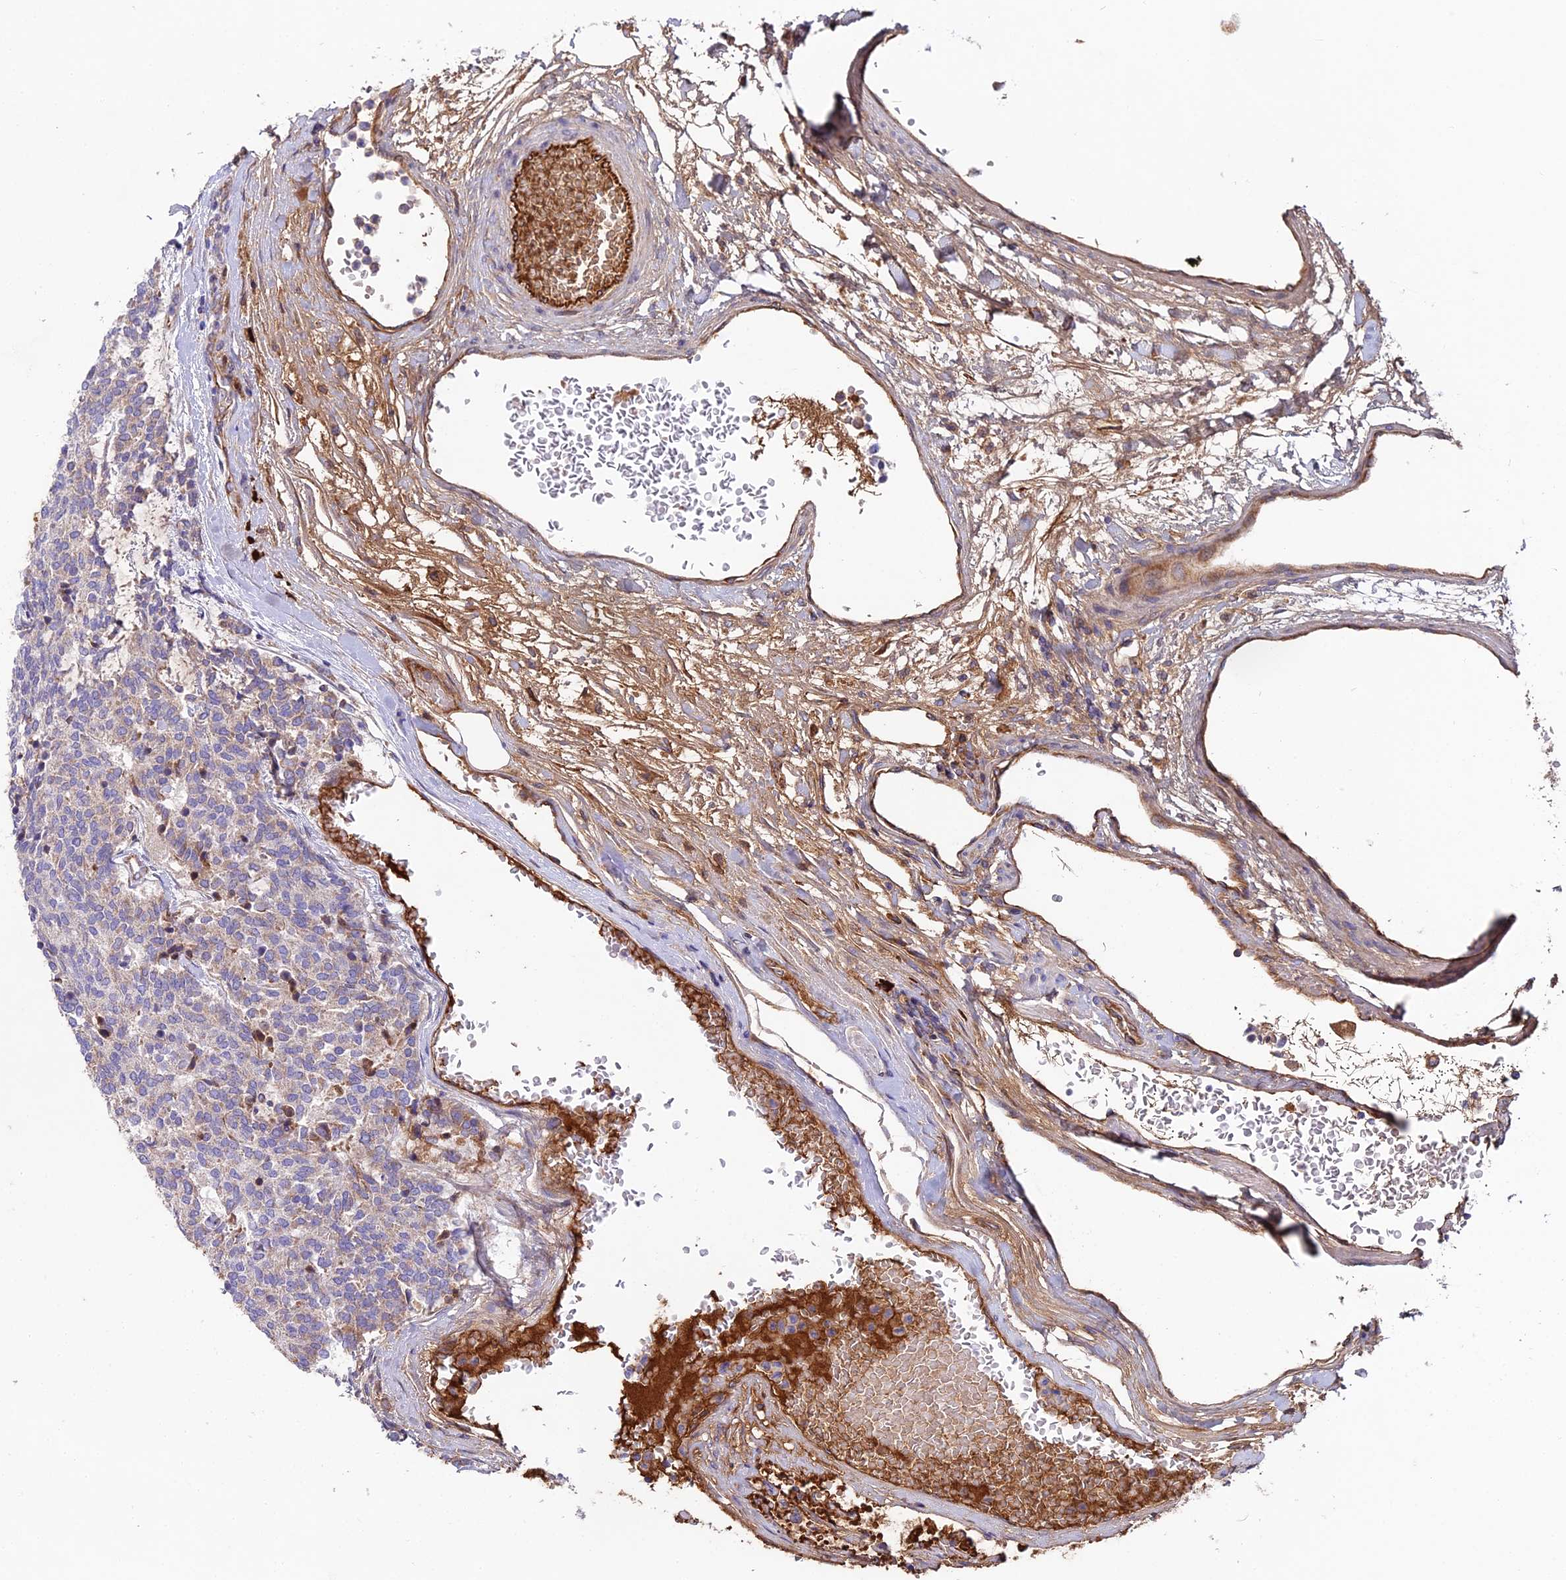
{"staining": {"intensity": "weak", "quantity": "25%-75%", "location": "cytoplasmic/membranous"}, "tissue": "carcinoid", "cell_type": "Tumor cells", "image_type": "cancer", "snomed": [{"axis": "morphology", "description": "Carcinoid, malignant, NOS"}, {"axis": "topography", "description": "Pancreas"}], "caption": "IHC staining of carcinoid, which displays low levels of weak cytoplasmic/membranous staining in about 25%-75% of tumor cells indicating weak cytoplasmic/membranous protein positivity. The staining was performed using DAB (3,3'-diaminobenzidine) (brown) for protein detection and nuclei were counterstained in hematoxylin (blue).", "gene": "BEX4", "patient": {"sex": "female", "age": 54}}